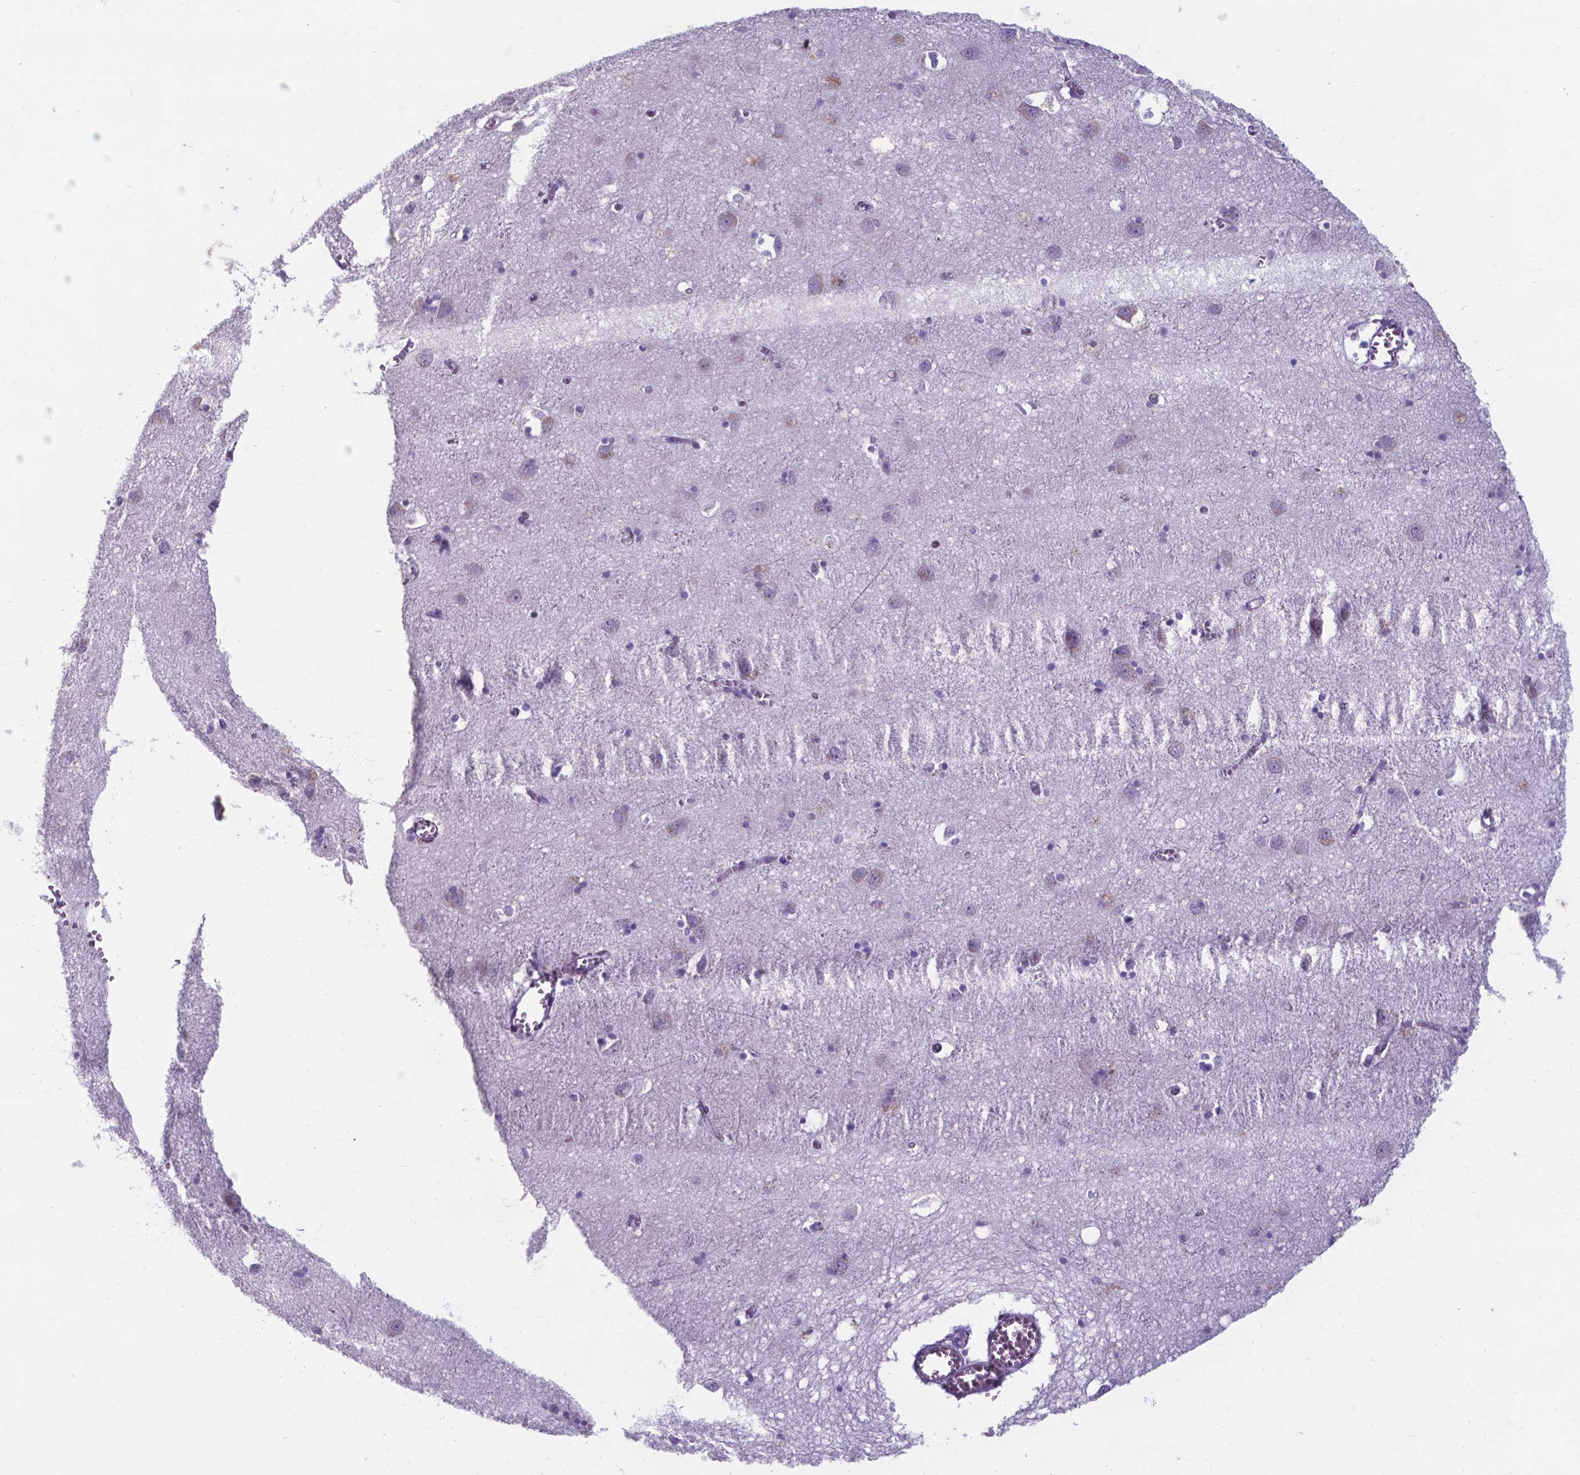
{"staining": {"intensity": "negative", "quantity": "none", "location": "none"}, "tissue": "cerebral cortex", "cell_type": "Endothelial cells", "image_type": "normal", "snomed": [{"axis": "morphology", "description": "Normal tissue, NOS"}, {"axis": "topography", "description": "Cerebral cortex"}], "caption": "High power microscopy micrograph of an immunohistochemistry histopathology image of benign cerebral cortex, revealing no significant positivity in endothelial cells.", "gene": "AP5B1", "patient": {"sex": "male", "age": 70}}